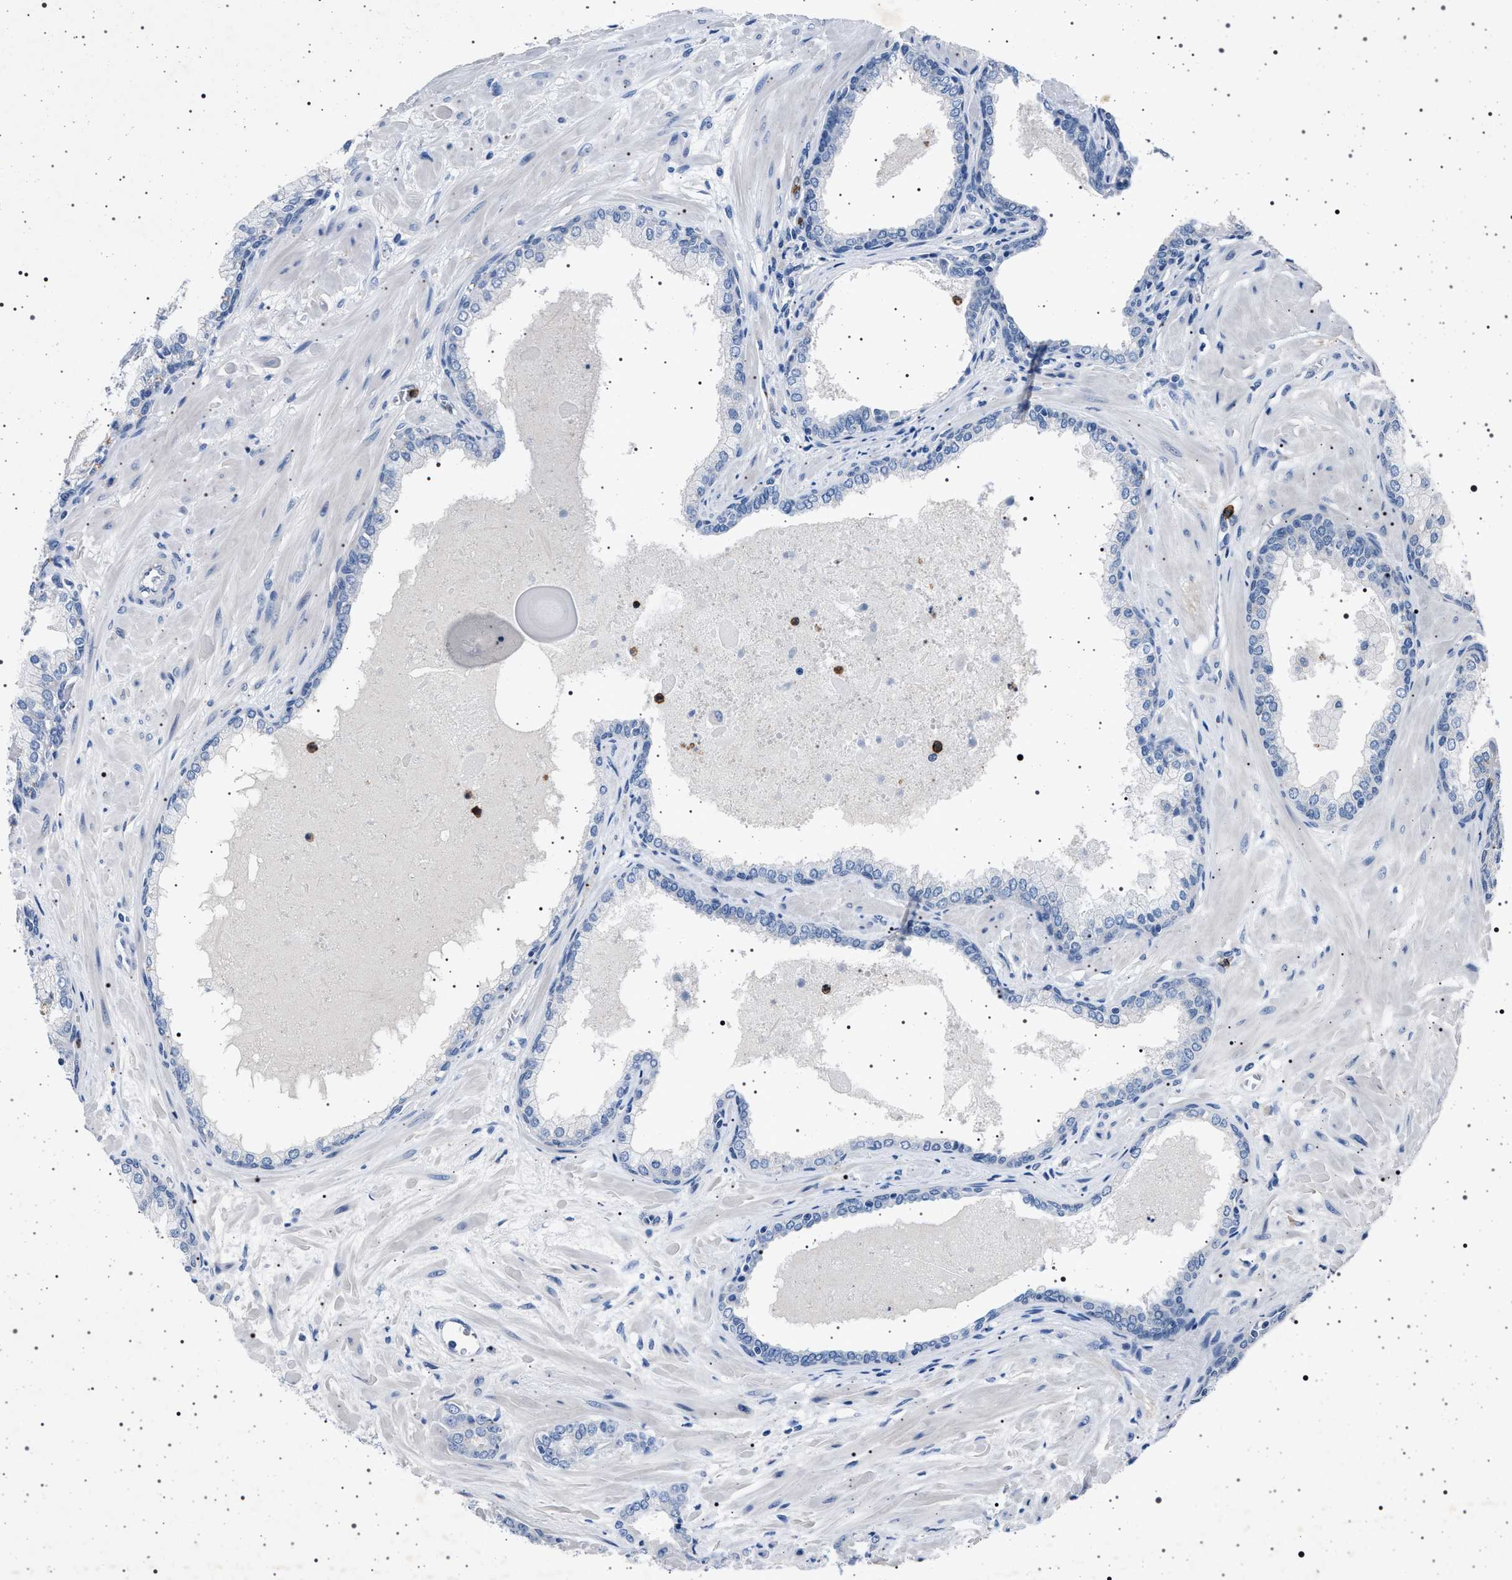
{"staining": {"intensity": "negative", "quantity": "none", "location": "none"}, "tissue": "prostate cancer", "cell_type": "Tumor cells", "image_type": "cancer", "snomed": [{"axis": "morphology", "description": "Adenocarcinoma, Low grade"}, {"axis": "topography", "description": "Prostate"}], "caption": "Immunohistochemistry of human prostate cancer (adenocarcinoma (low-grade)) displays no staining in tumor cells.", "gene": "NAT9", "patient": {"sex": "male", "age": 53}}